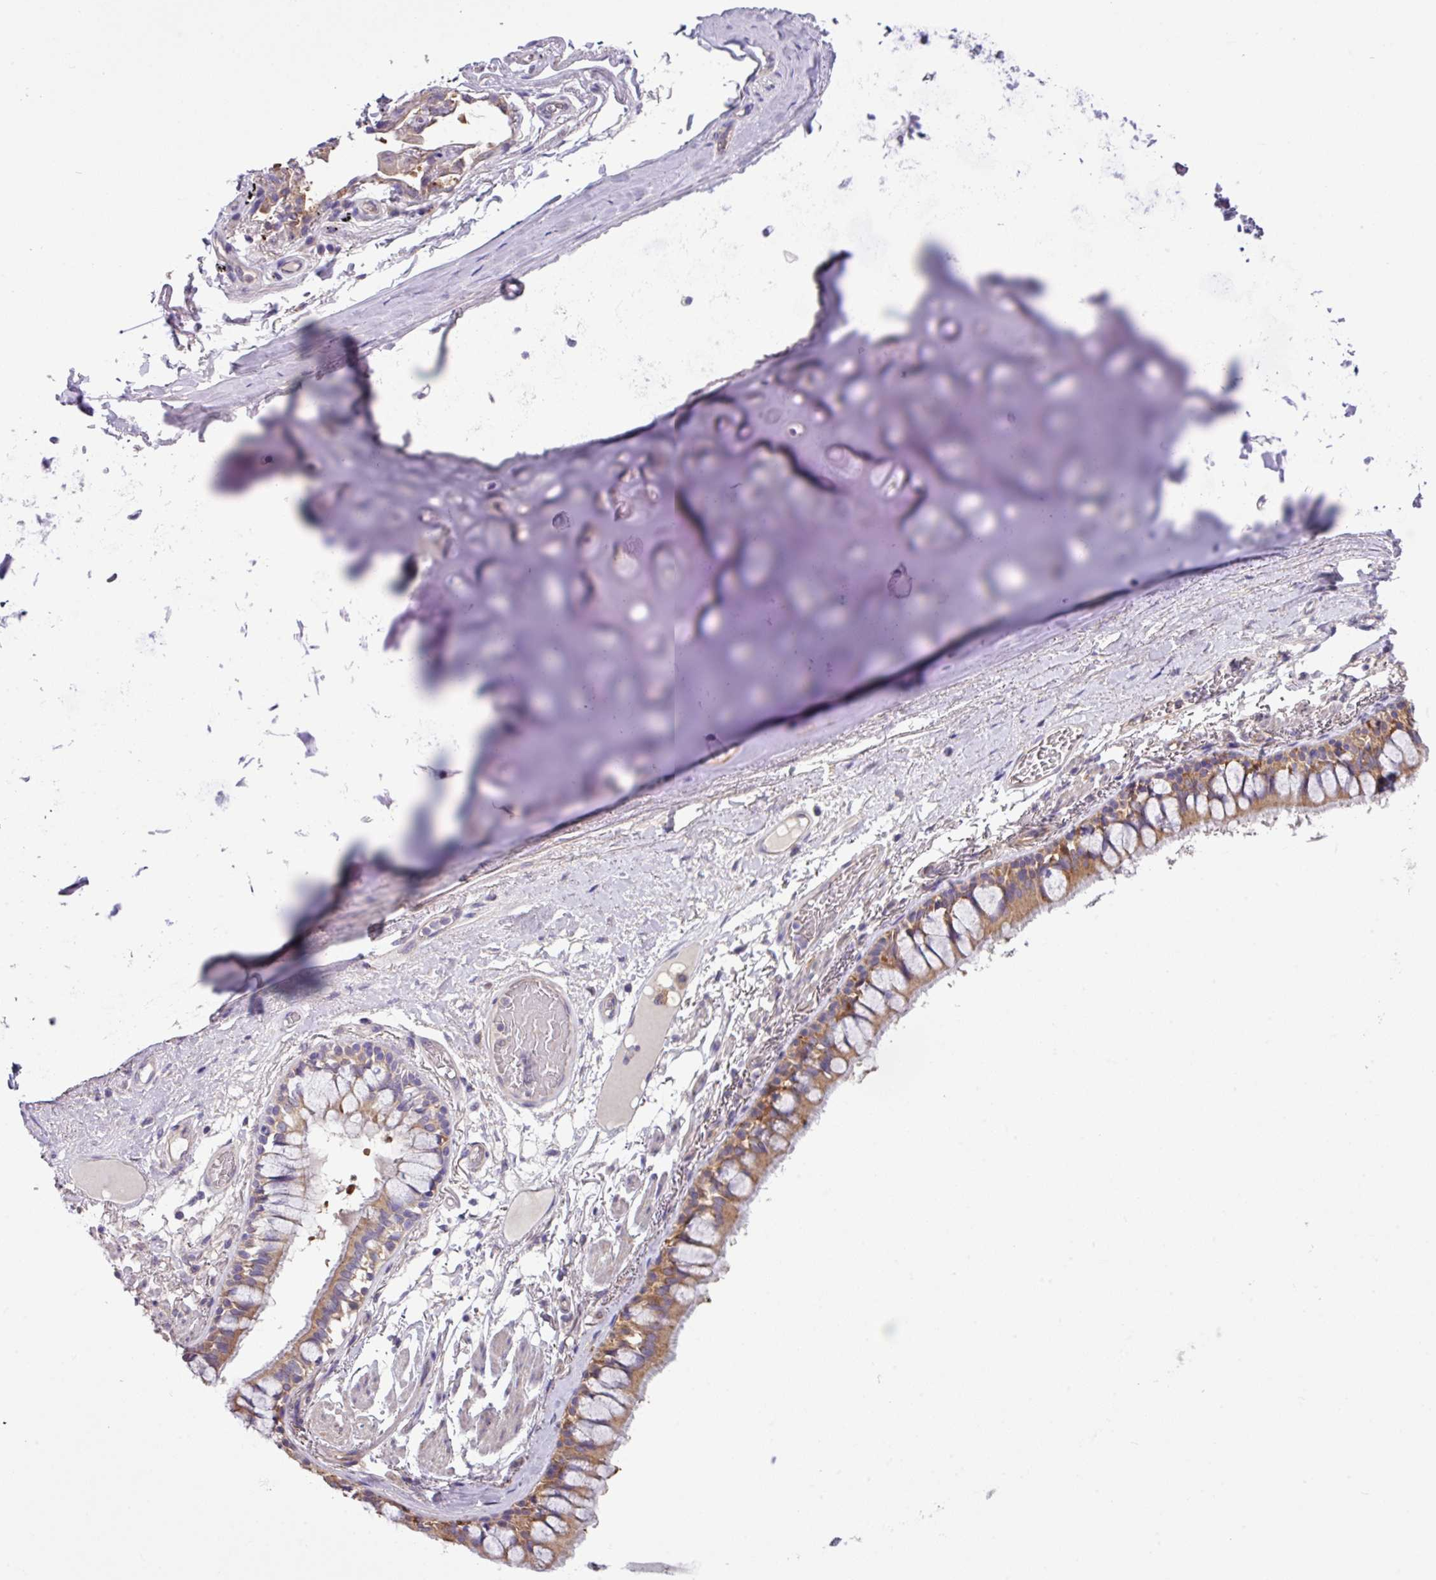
{"staining": {"intensity": "moderate", "quantity": ">75%", "location": "cytoplasmic/membranous"}, "tissue": "bronchus", "cell_type": "Respiratory epithelial cells", "image_type": "normal", "snomed": [{"axis": "morphology", "description": "Normal tissue, NOS"}, {"axis": "topography", "description": "Bronchus"}], "caption": "Protein expression analysis of normal bronchus demonstrates moderate cytoplasmic/membranous staining in approximately >75% of respiratory epithelial cells.", "gene": "SLC23A2", "patient": {"sex": "male", "age": 70}}